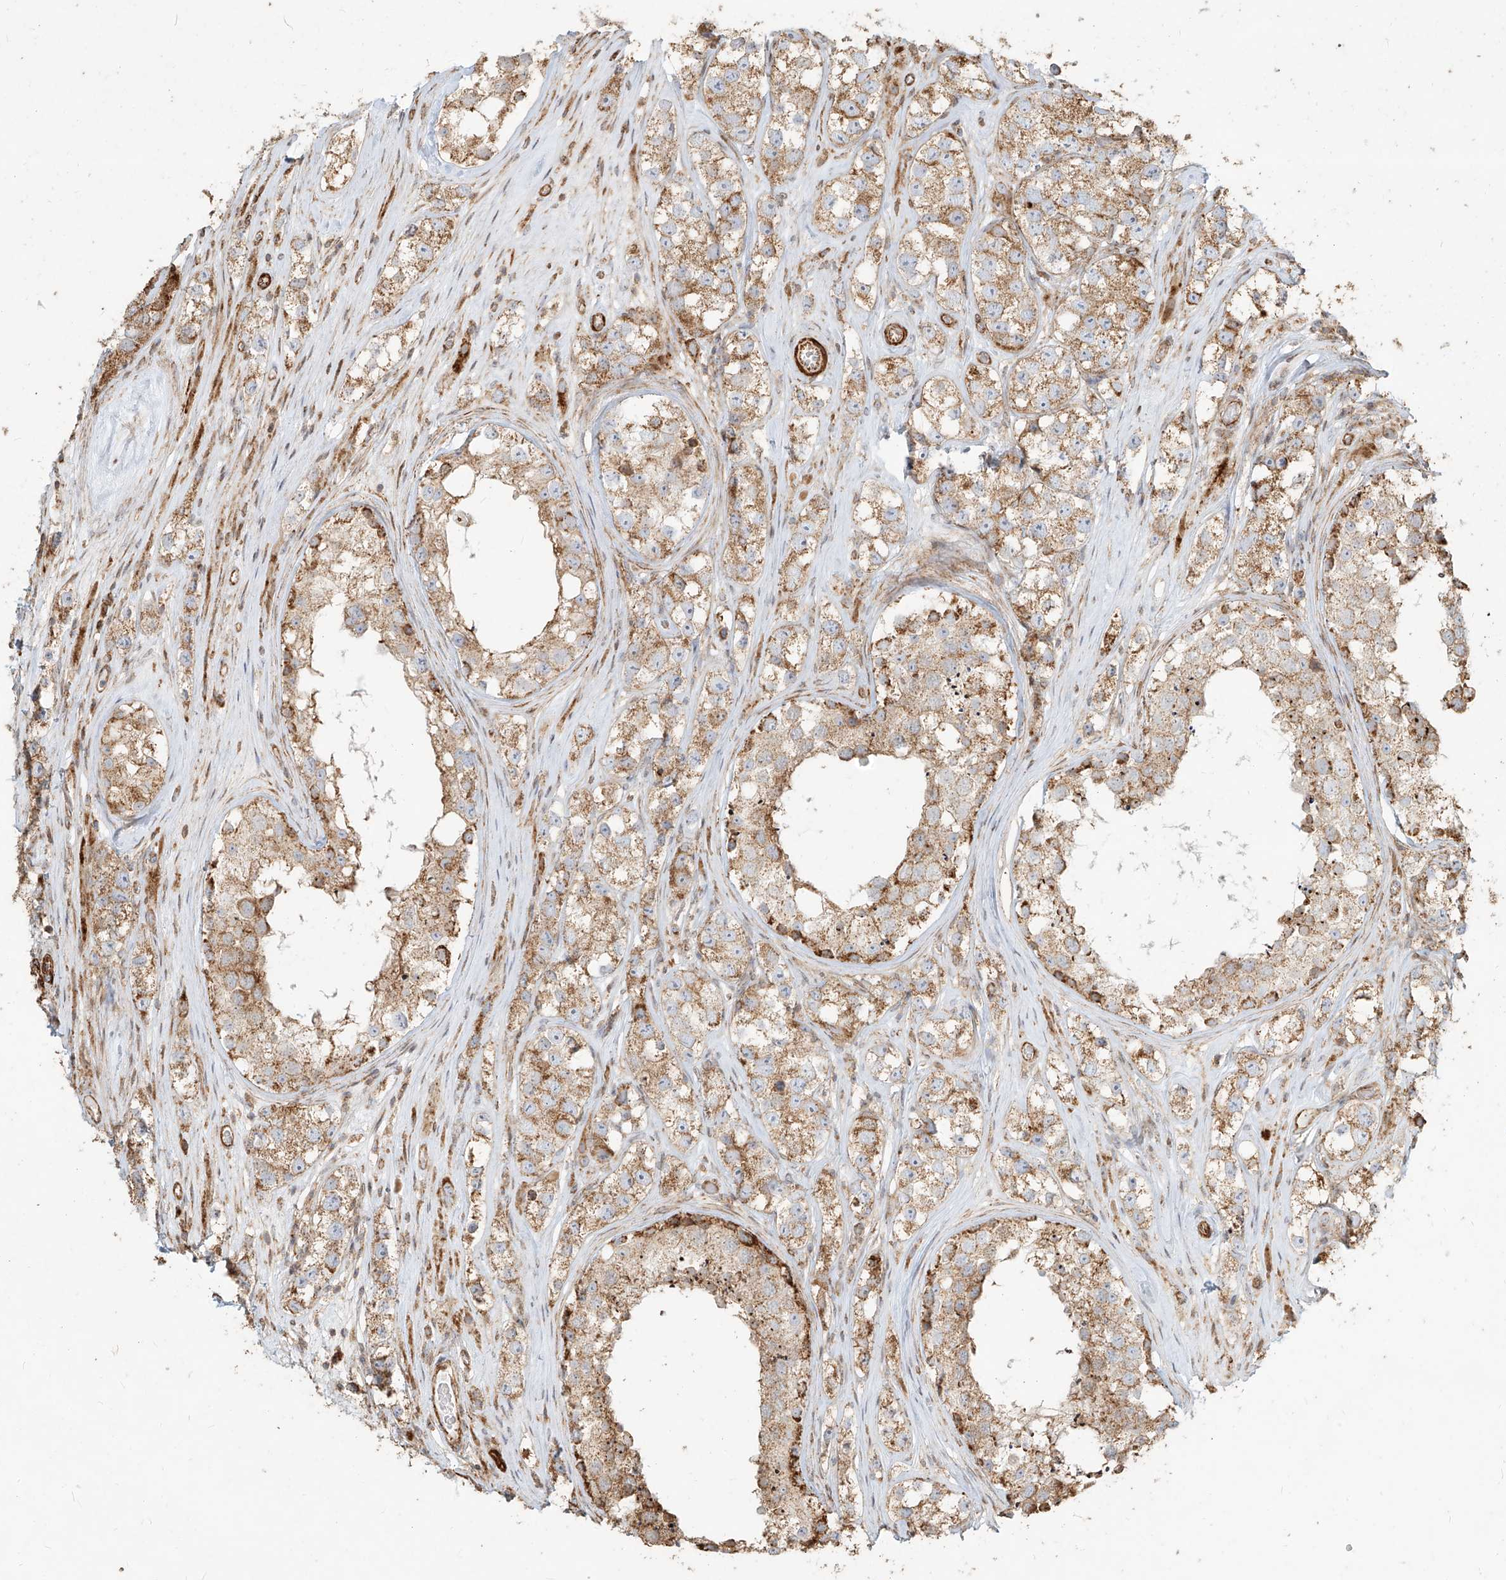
{"staining": {"intensity": "moderate", "quantity": "25%-75%", "location": "cytoplasmic/membranous"}, "tissue": "testis cancer", "cell_type": "Tumor cells", "image_type": "cancer", "snomed": [{"axis": "morphology", "description": "Seminoma, NOS"}, {"axis": "topography", "description": "Testis"}], "caption": "About 25%-75% of tumor cells in human seminoma (testis) show moderate cytoplasmic/membranous protein expression as visualized by brown immunohistochemical staining.", "gene": "MTX2", "patient": {"sex": "male", "age": 28}}